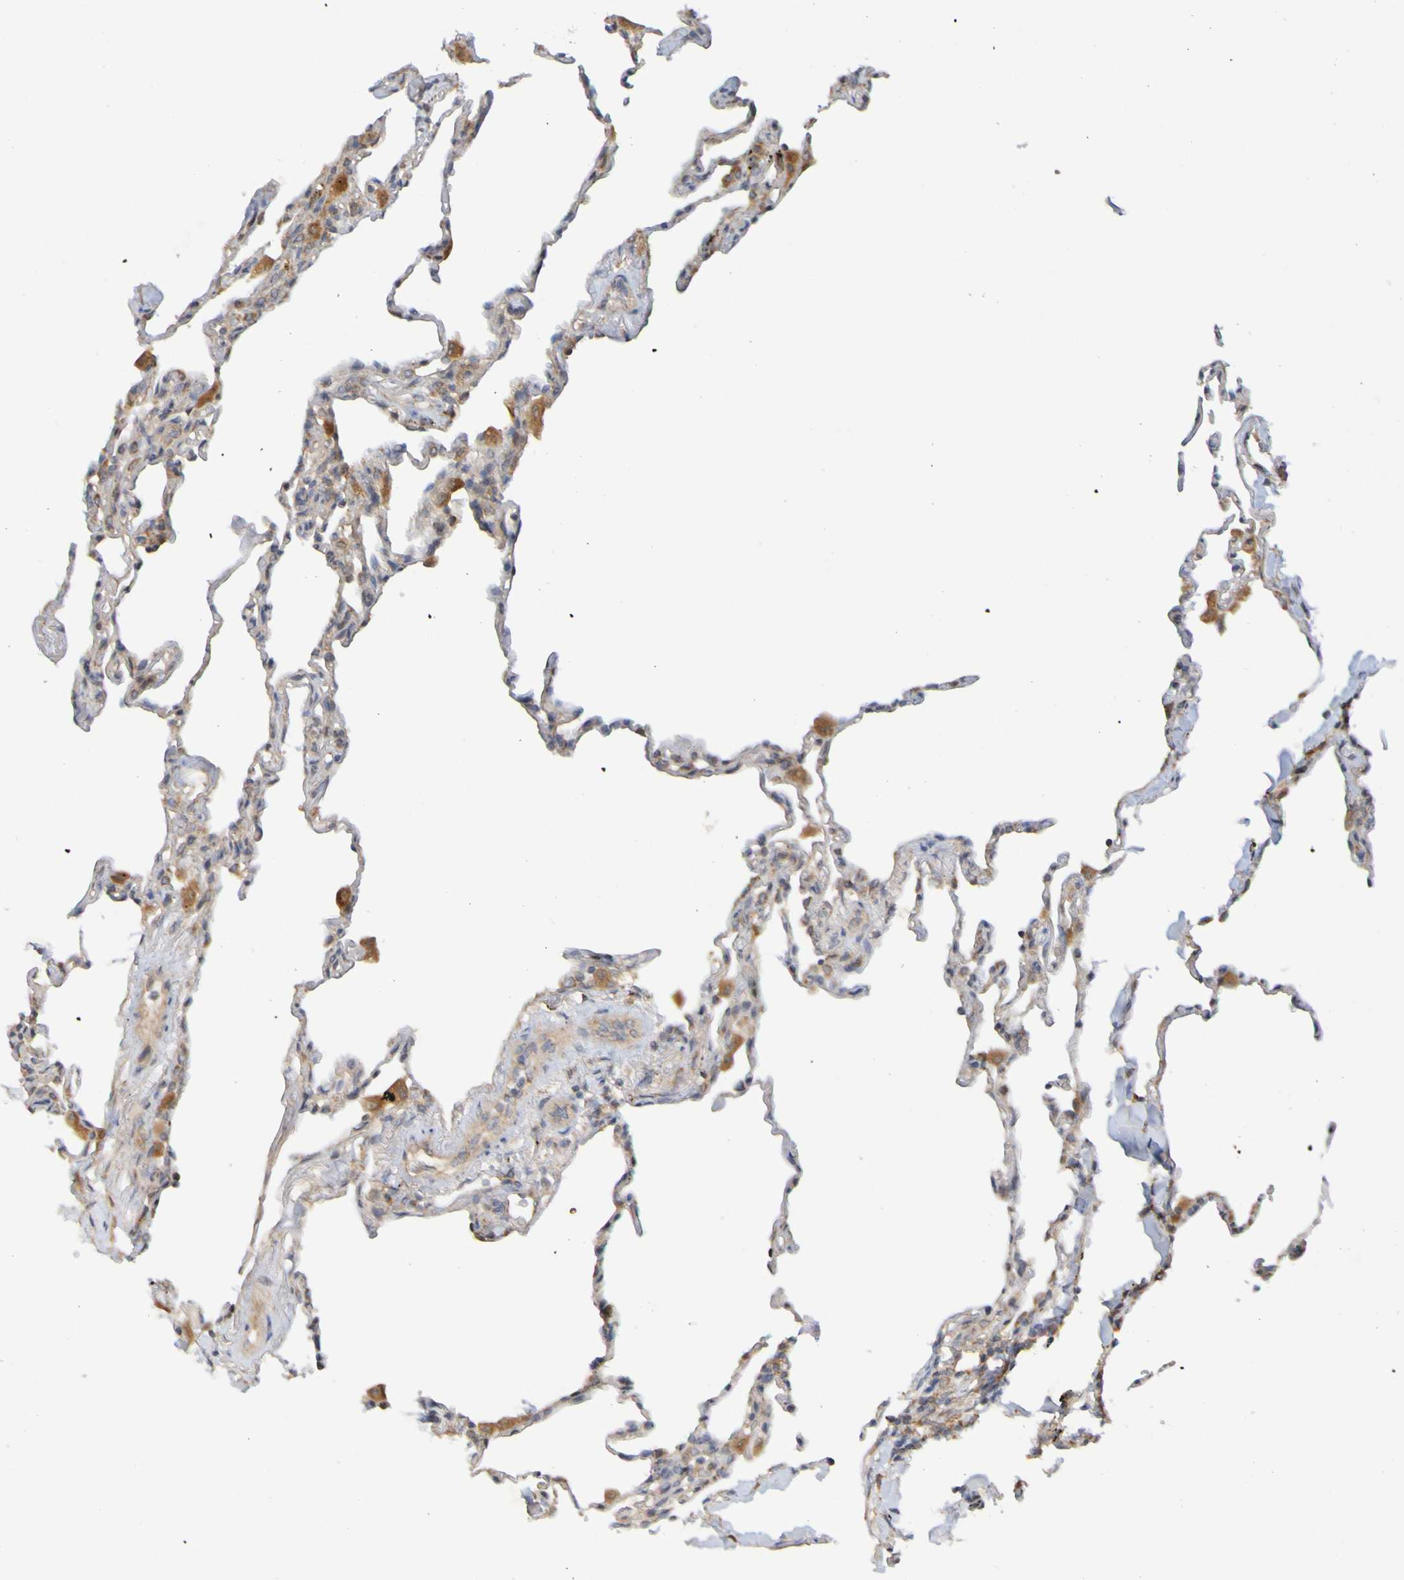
{"staining": {"intensity": "negative", "quantity": "none", "location": "none"}, "tissue": "lung", "cell_type": "Alveolar cells", "image_type": "normal", "snomed": [{"axis": "morphology", "description": "Normal tissue, NOS"}, {"axis": "topography", "description": "Lung"}], "caption": "Alveolar cells are negative for brown protein staining in unremarkable lung. (Brightfield microscopy of DAB (3,3'-diaminobenzidine) immunohistochemistry at high magnification).", "gene": "TMBIM1", "patient": {"sex": "male", "age": 59}}